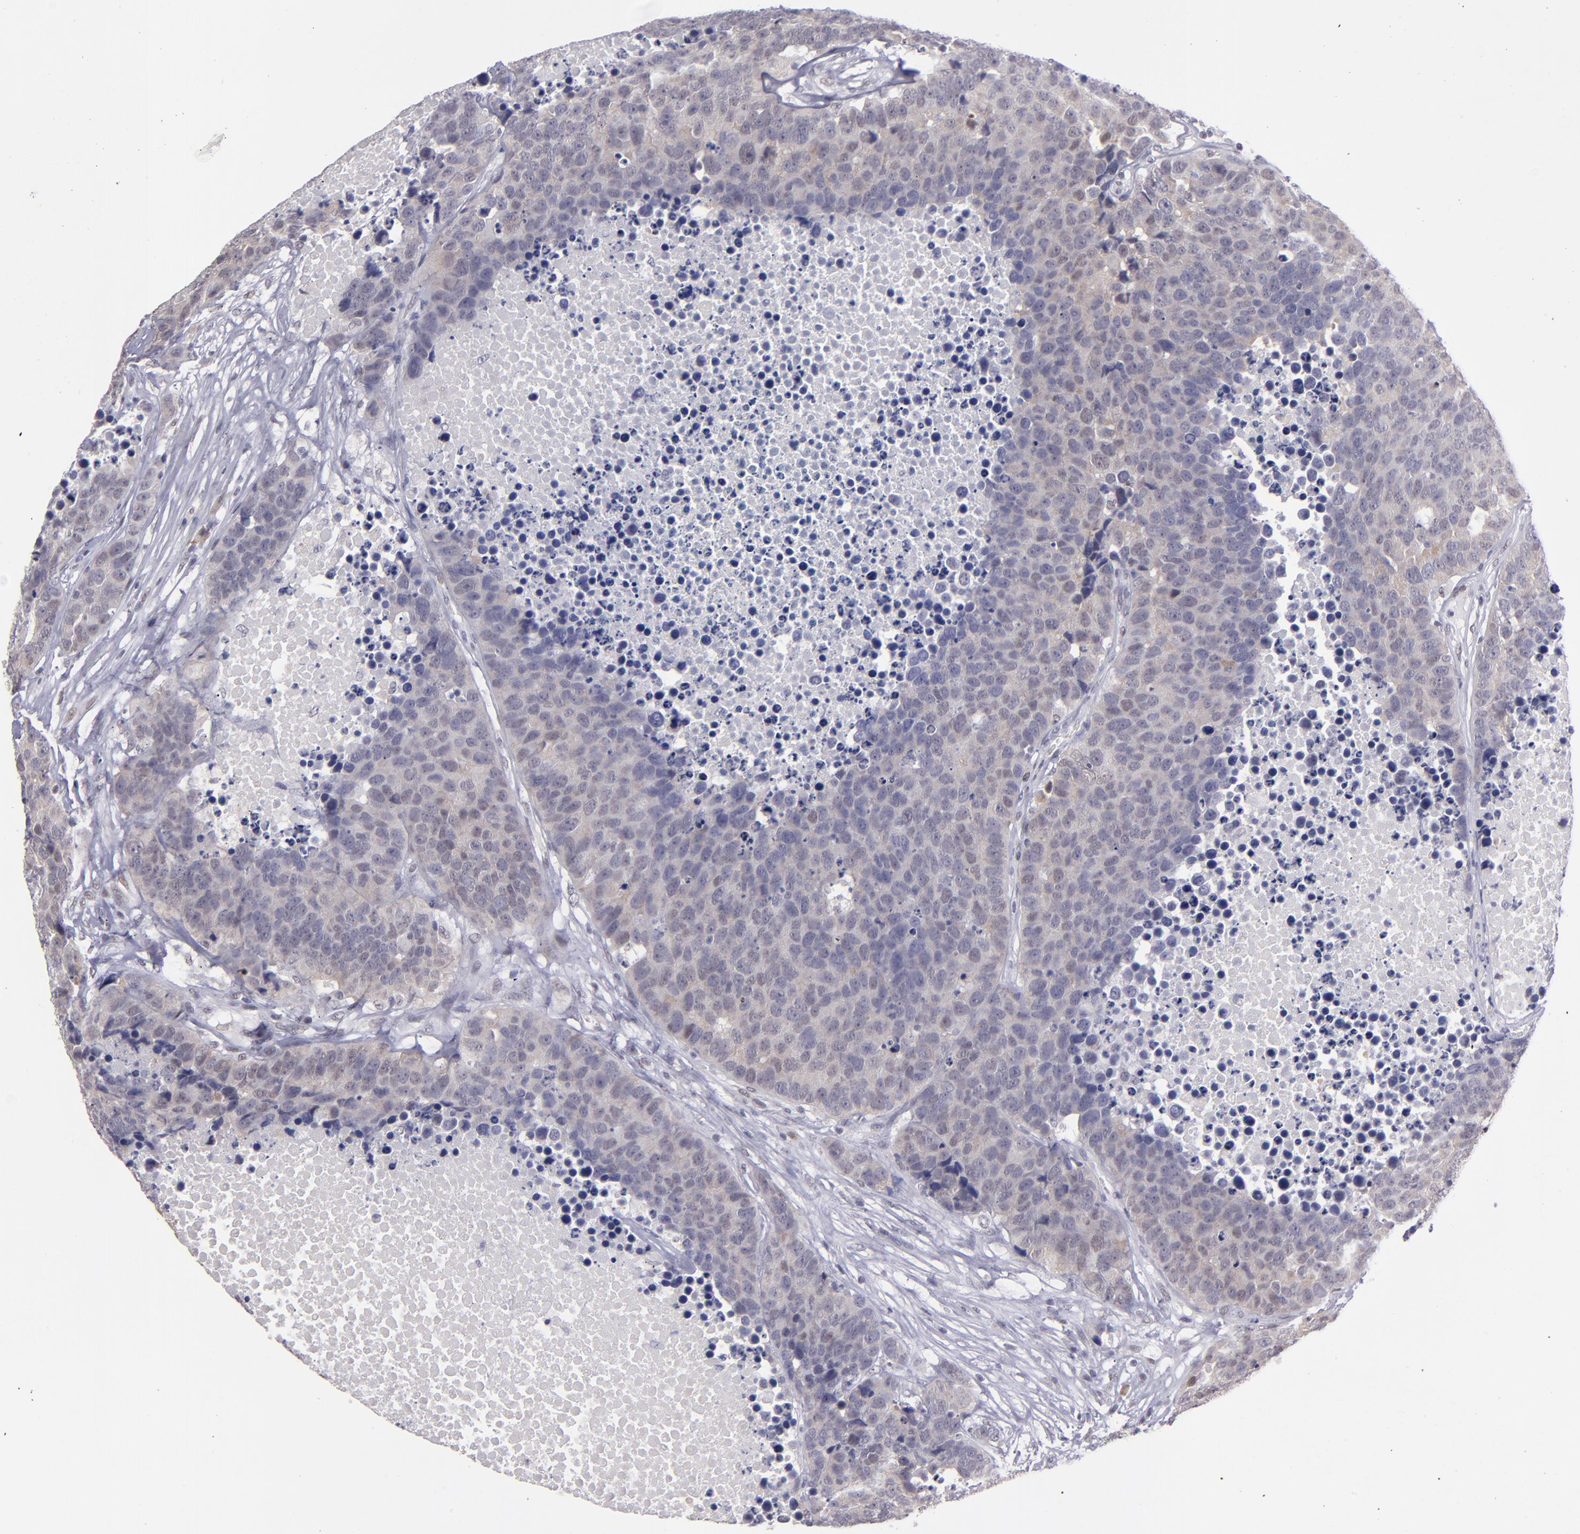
{"staining": {"intensity": "weak", "quantity": "<25%", "location": "cytoplasmic/membranous,nuclear"}, "tissue": "carcinoid", "cell_type": "Tumor cells", "image_type": "cancer", "snomed": [{"axis": "morphology", "description": "Carcinoid, malignant, NOS"}, {"axis": "topography", "description": "Lung"}], "caption": "A histopathology image of human carcinoid (malignant) is negative for staining in tumor cells.", "gene": "OTUB2", "patient": {"sex": "male", "age": 60}}